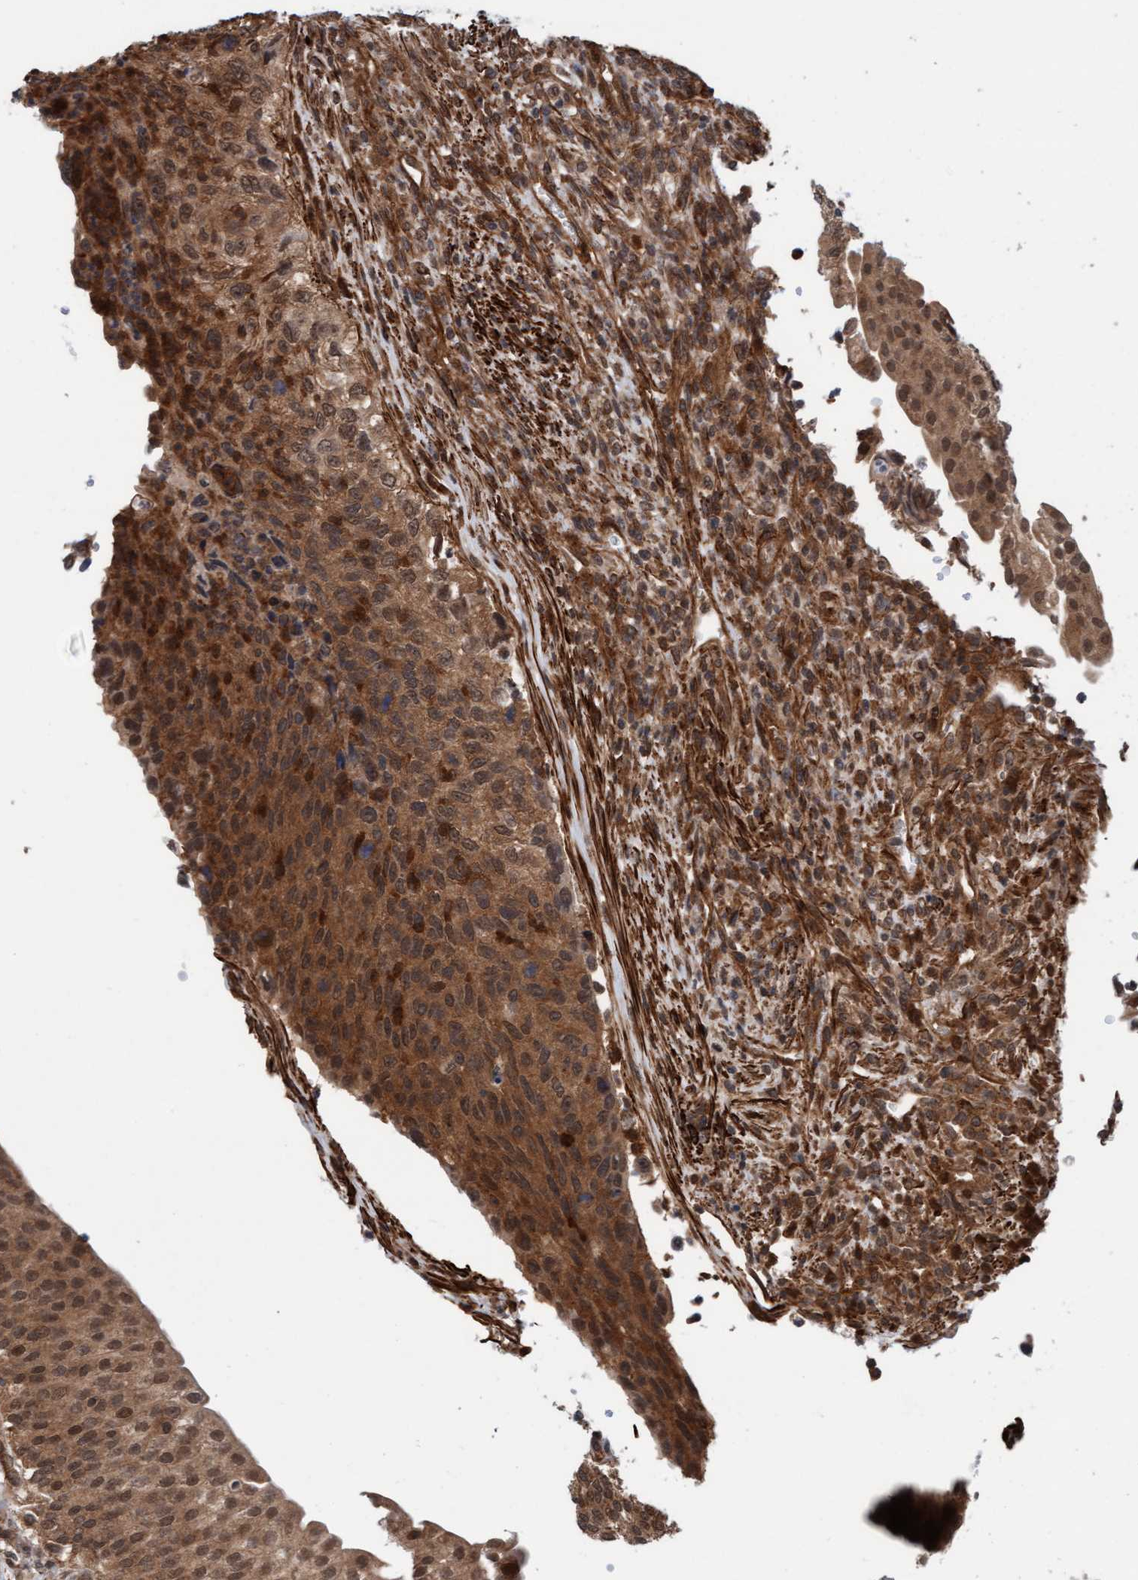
{"staining": {"intensity": "moderate", "quantity": ">75%", "location": "cytoplasmic/membranous,nuclear"}, "tissue": "urinary bladder", "cell_type": "Urothelial cells", "image_type": "normal", "snomed": [{"axis": "morphology", "description": "Normal tissue, NOS"}, {"axis": "topography", "description": "Urinary bladder"}], "caption": "Protein expression analysis of normal urinary bladder reveals moderate cytoplasmic/membranous,nuclear staining in approximately >75% of urothelial cells.", "gene": "STXBP4", "patient": {"sex": "female", "age": 60}}